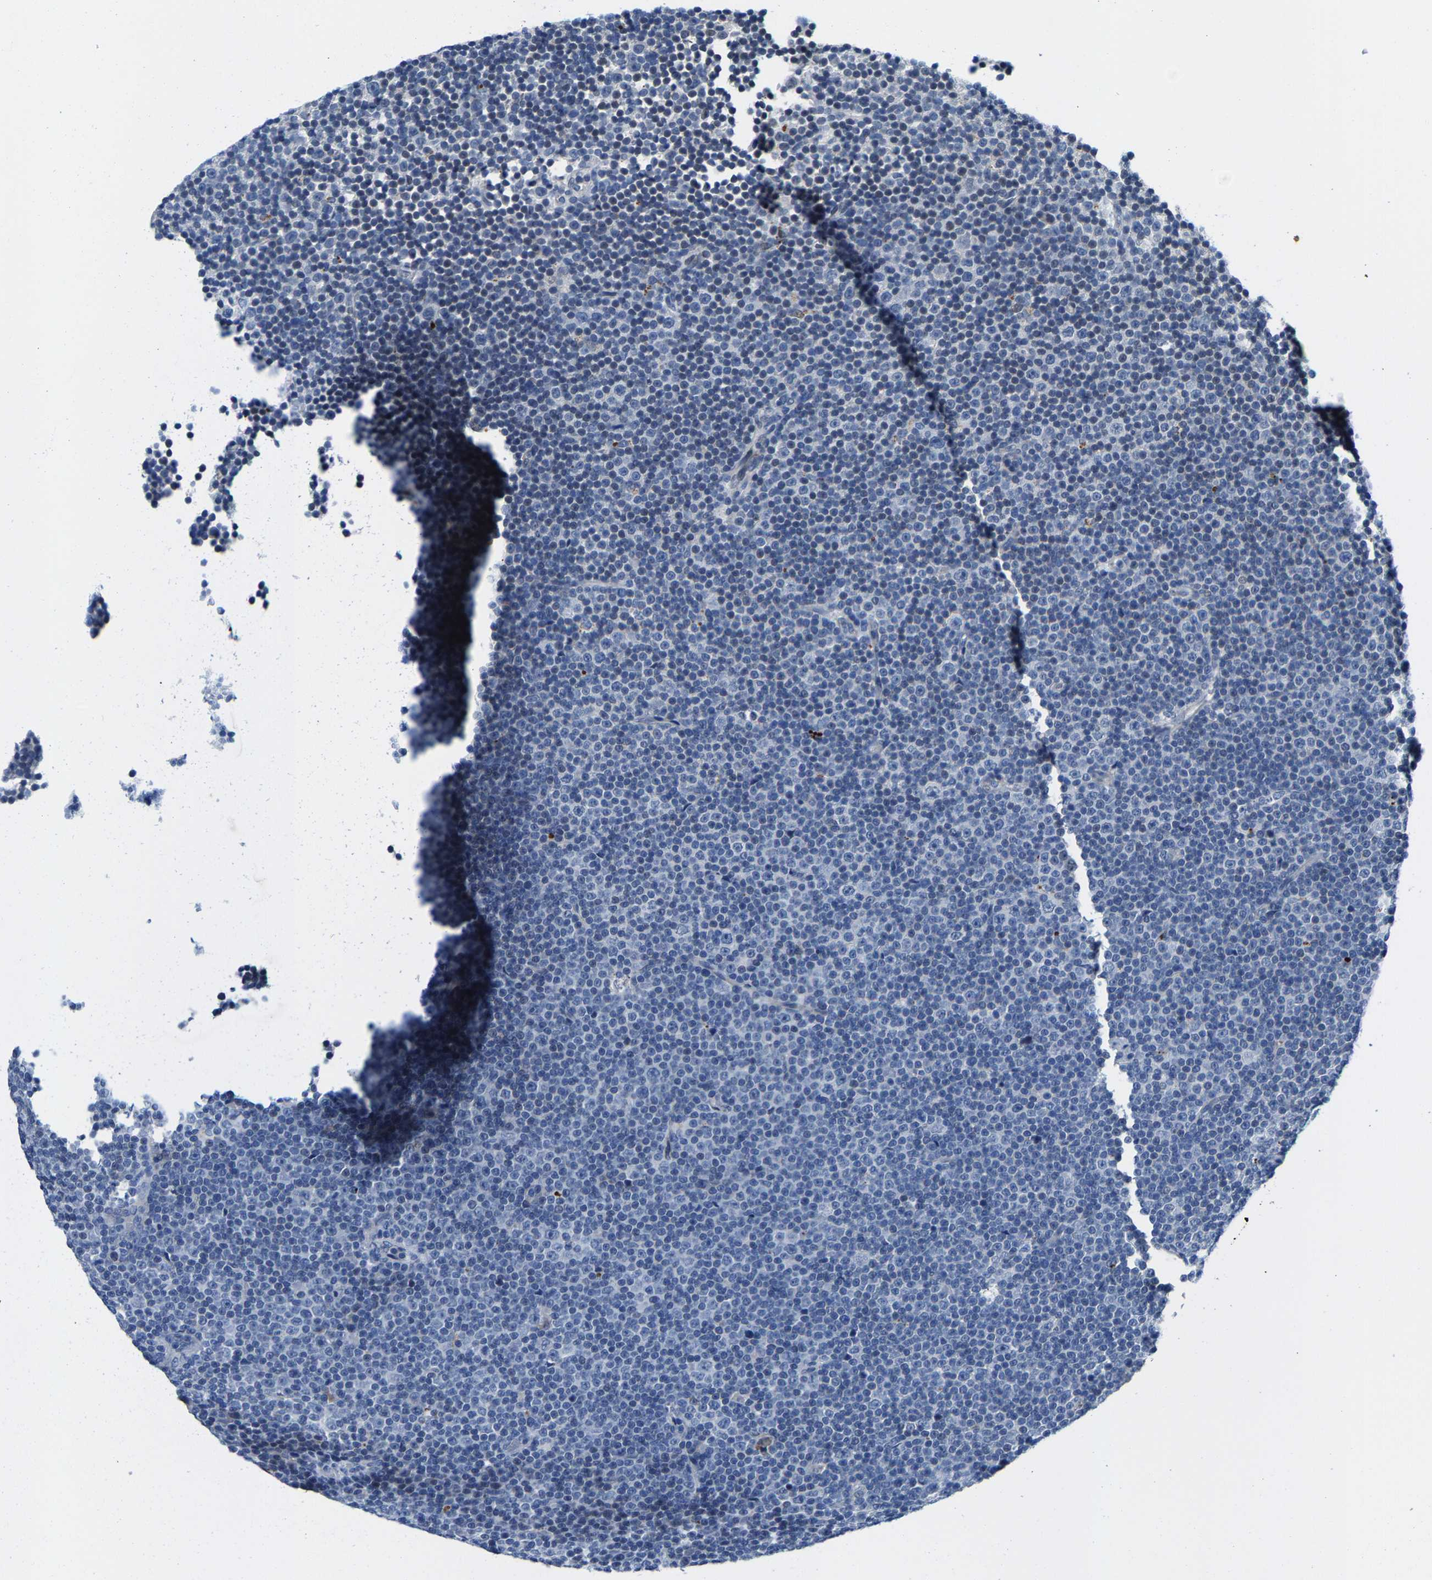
{"staining": {"intensity": "negative", "quantity": "none", "location": "none"}, "tissue": "lymphoma", "cell_type": "Tumor cells", "image_type": "cancer", "snomed": [{"axis": "morphology", "description": "Malignant lymphoma, non-Hodgkin's type, Low grade"}, {"axis": "topography", "description": "Lymph node"}], "caption": "Human lymphoma stained for a protein using IHC exhibits no expression in tumor cells.", "gene": "KLHL1", "patient": {"sex": "female", "age": 67}}